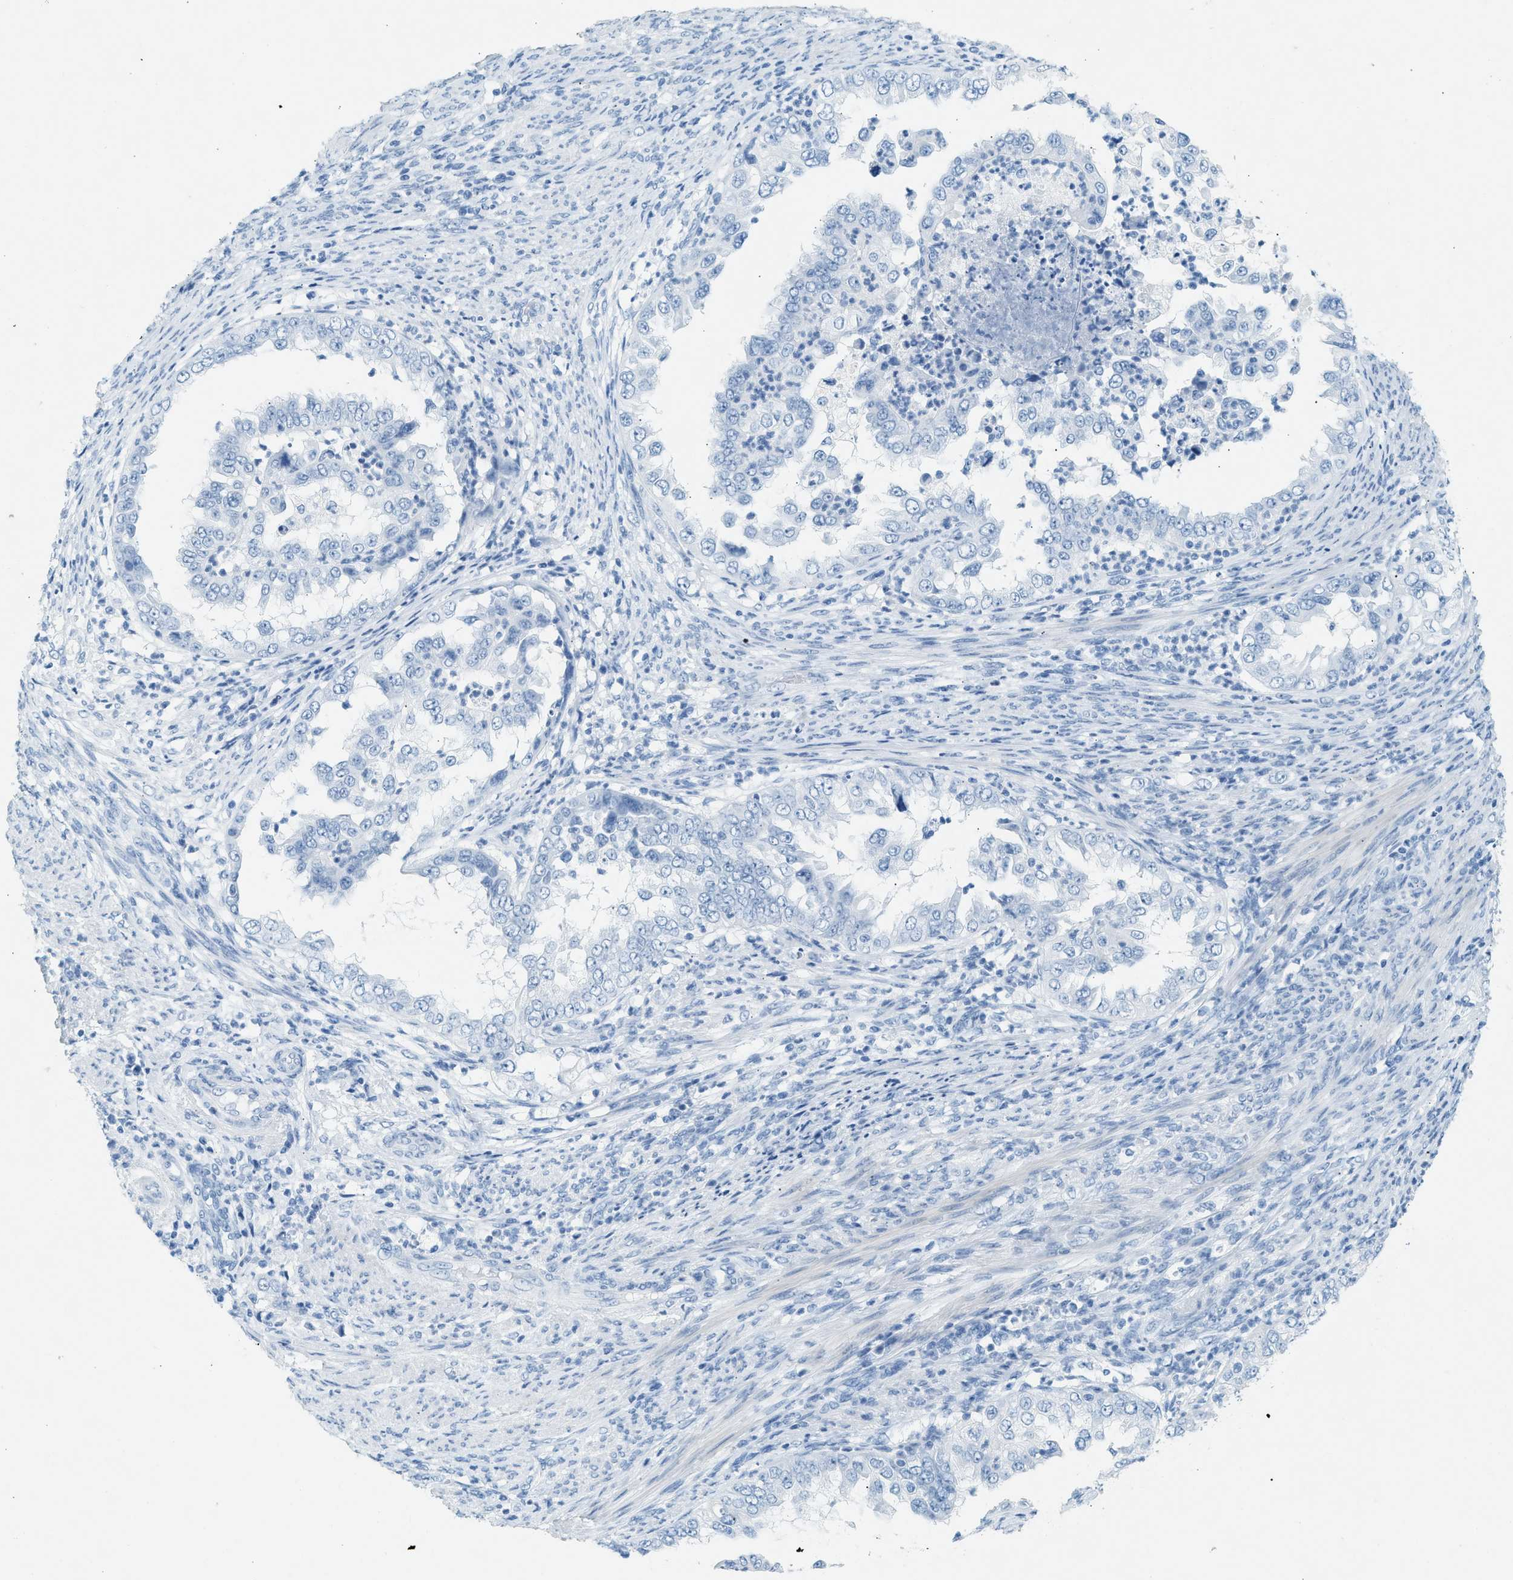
{"staining": {"intensity": "negative", "quantity": "none", "location": "none"}, "tissue": "endometrial cancer", "cell_type": "Tumor cells", "image_type": "cancer", "snomed": [{"axis": "morphology", "description": "Adenocarcinoma, NOS"}, {"axis": "topography", "description": "Endometrium"}], "caption": "This is an IHC image of endometrial cancer. There is no expression in tumor cells.", "gene": "HHATL", "patient": {"sex": "female", "age": 85}}